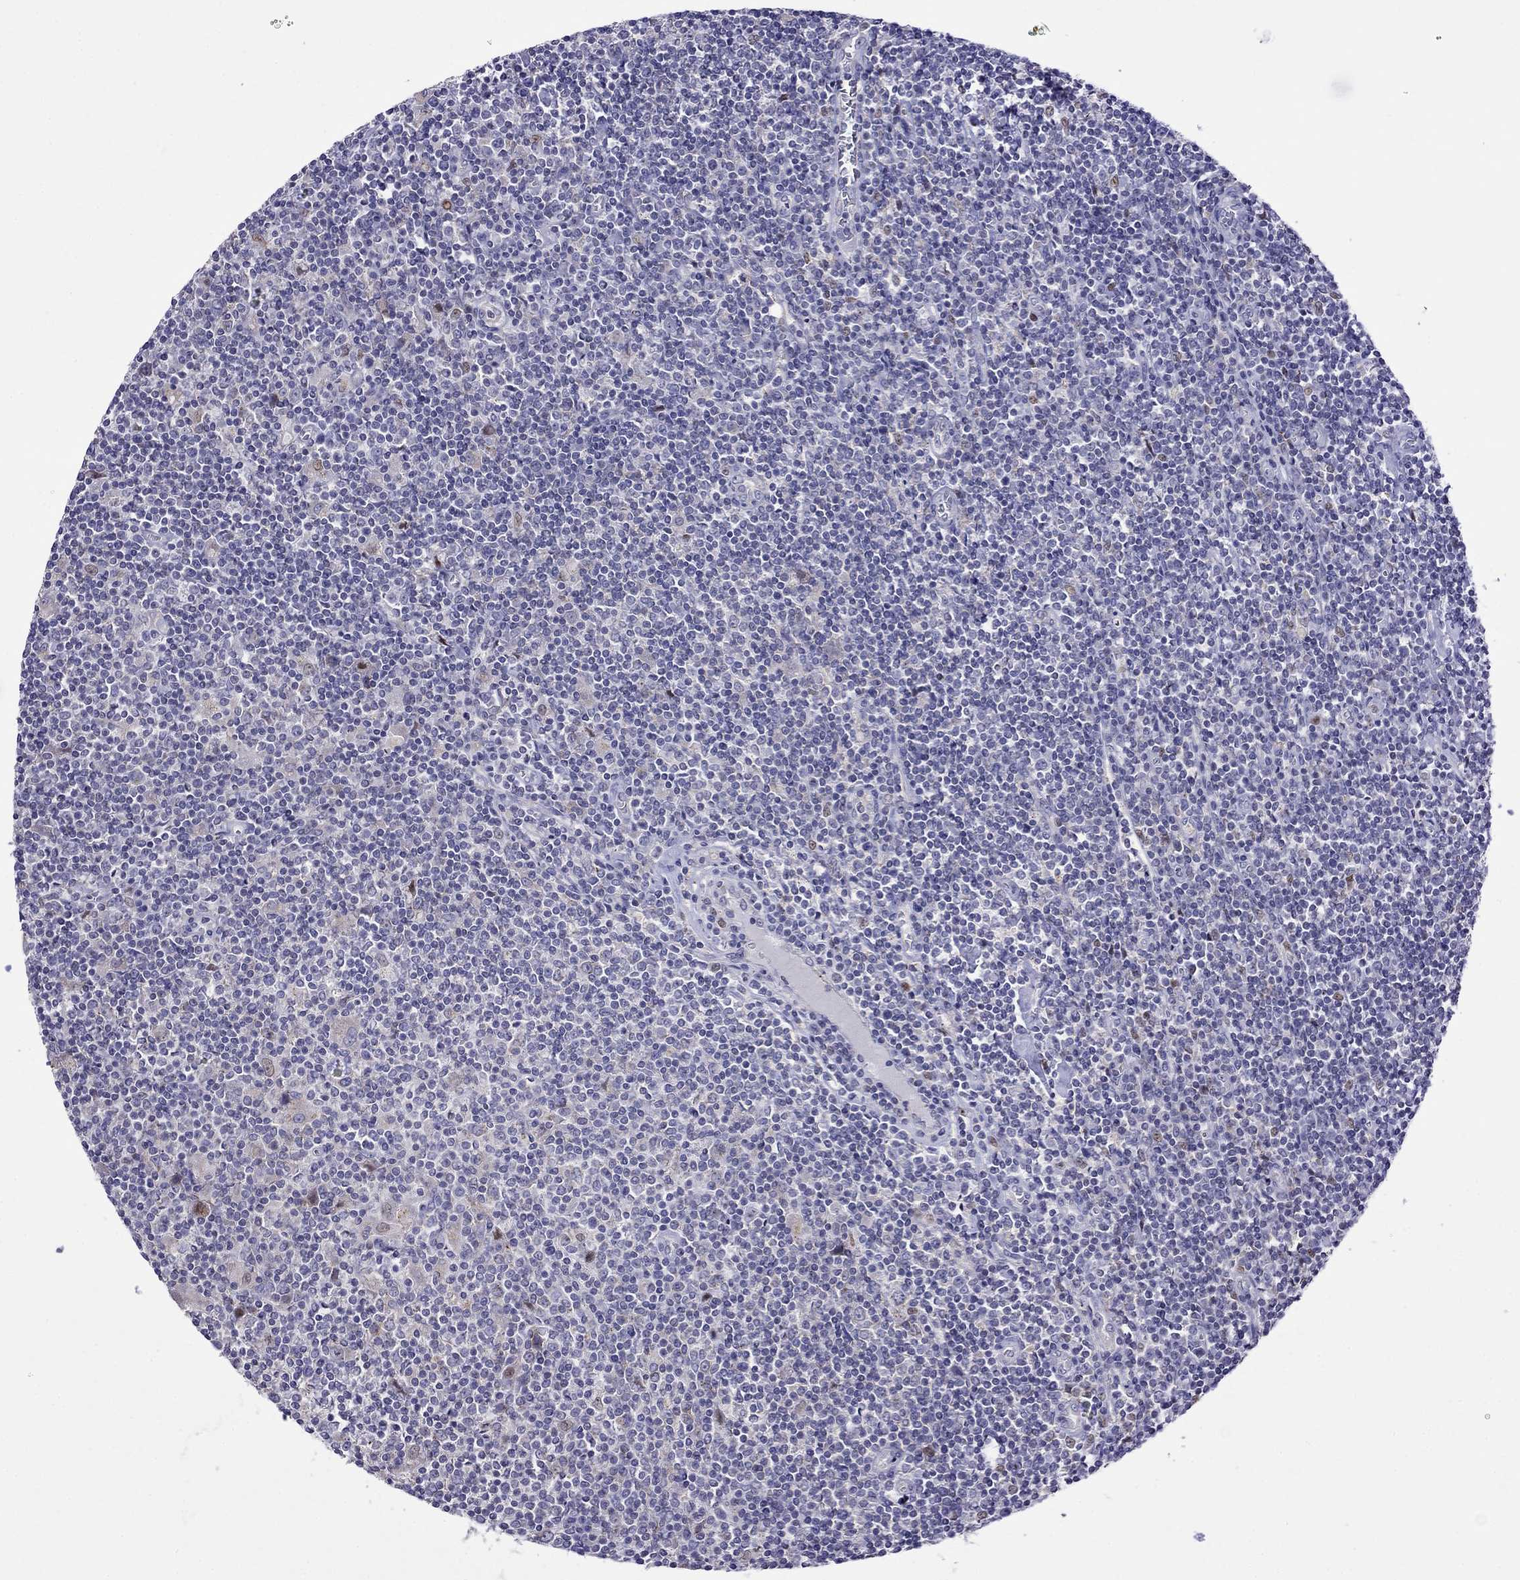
{"staining": {"intensity": "negative", "quantity": "none", "location": "none"}, "tissue": "lymphoma", "cell_type": "Tumor cells", "image_type": "cancer", "snomed": [{"axis": "morphology", "description": "Hodgkin's disease, NOS"}, {"axis": "topography", "description": "Lymph node"}], "caption": "IHC histopathology image of neoplastic tissue: Hodgkin's disease stained with DAB shows no significant protein expression in tumor cells.", "gene": "MPZ", "patient": {"sex": "male", "age": 40}}